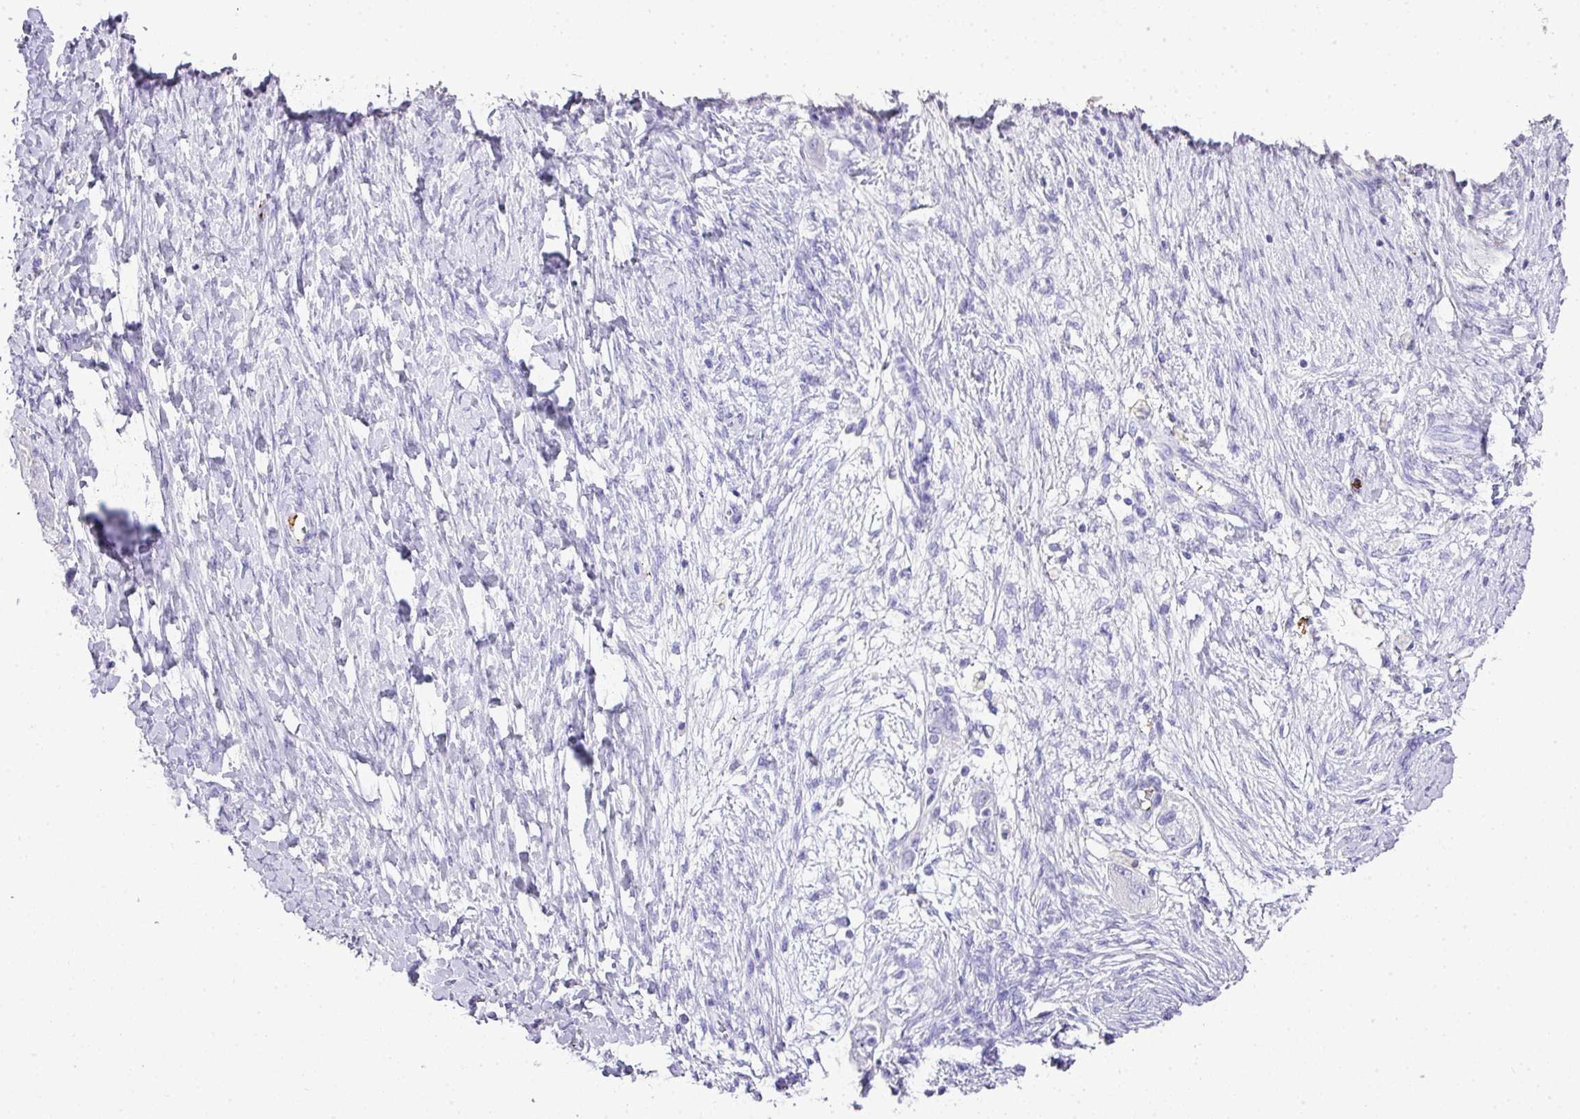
{"staining": {"intensity": "negative", "quantity": "none", "location": "none"}, "tissue": "ovarian cancer", "cell_type": "Tumor cells", "image_type": "cancer", "snomed": [{"axis": "morphology", "description": "Carcinoma, NOS"}, {"axis": "morphology", "description": "Cystadenocarcinoma, serous, NOS"}, {"axis": "topography", "description": "Ovary"}], "caption": "A histopathology image of human ovarian cancer is negative for staining in tumor cells. (Stains: DAB immunohistochemistry with hematoxylin counter stain, Microscopy: brightfield microscopy at high magnification).", "gene": "KCNJ11", "patient": {"sex": "female", "age": 69}}